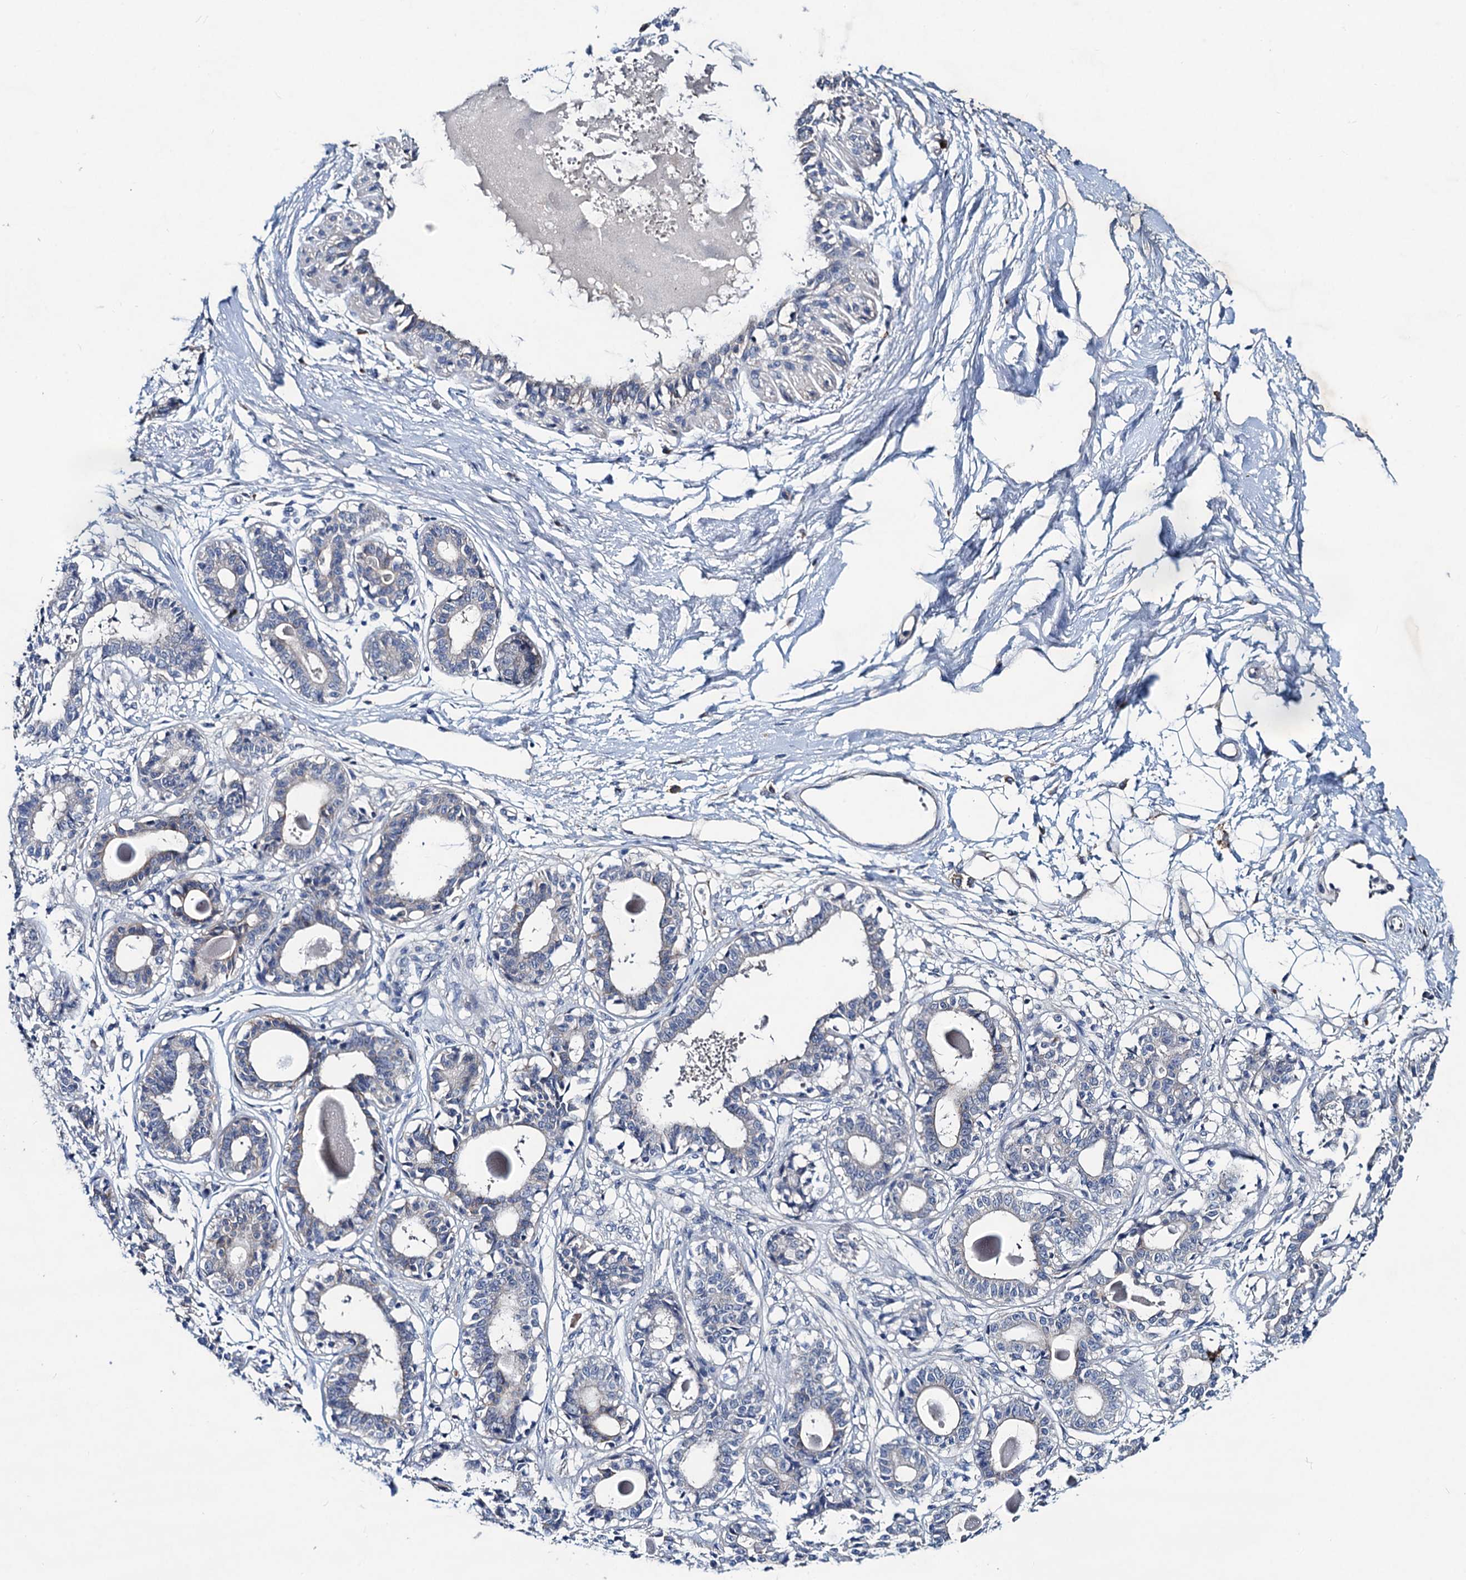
{"staining": {"intensity": "negative", "quantity": "none", "location": "none"}, "tissue": "breast", "cell_type": "Adipocytes", "image_type": "normal", "snomed": [{"axis": "morphology", "description": "Normal tissue, NOS"}, {"axis": "topography", "description": "Breast"}], "caption": "High magnification brightfield microscopy of benign breast stained with DAB (brown) and counterstained with hematoxylin (blue): adipocytes show no significant expression. The staining is performed using DAB brown chromogen with nuclei counter-stained in using hematoxylin.", "gene": "RTKN2", "patient": {"sex": "female", "age": 45}}